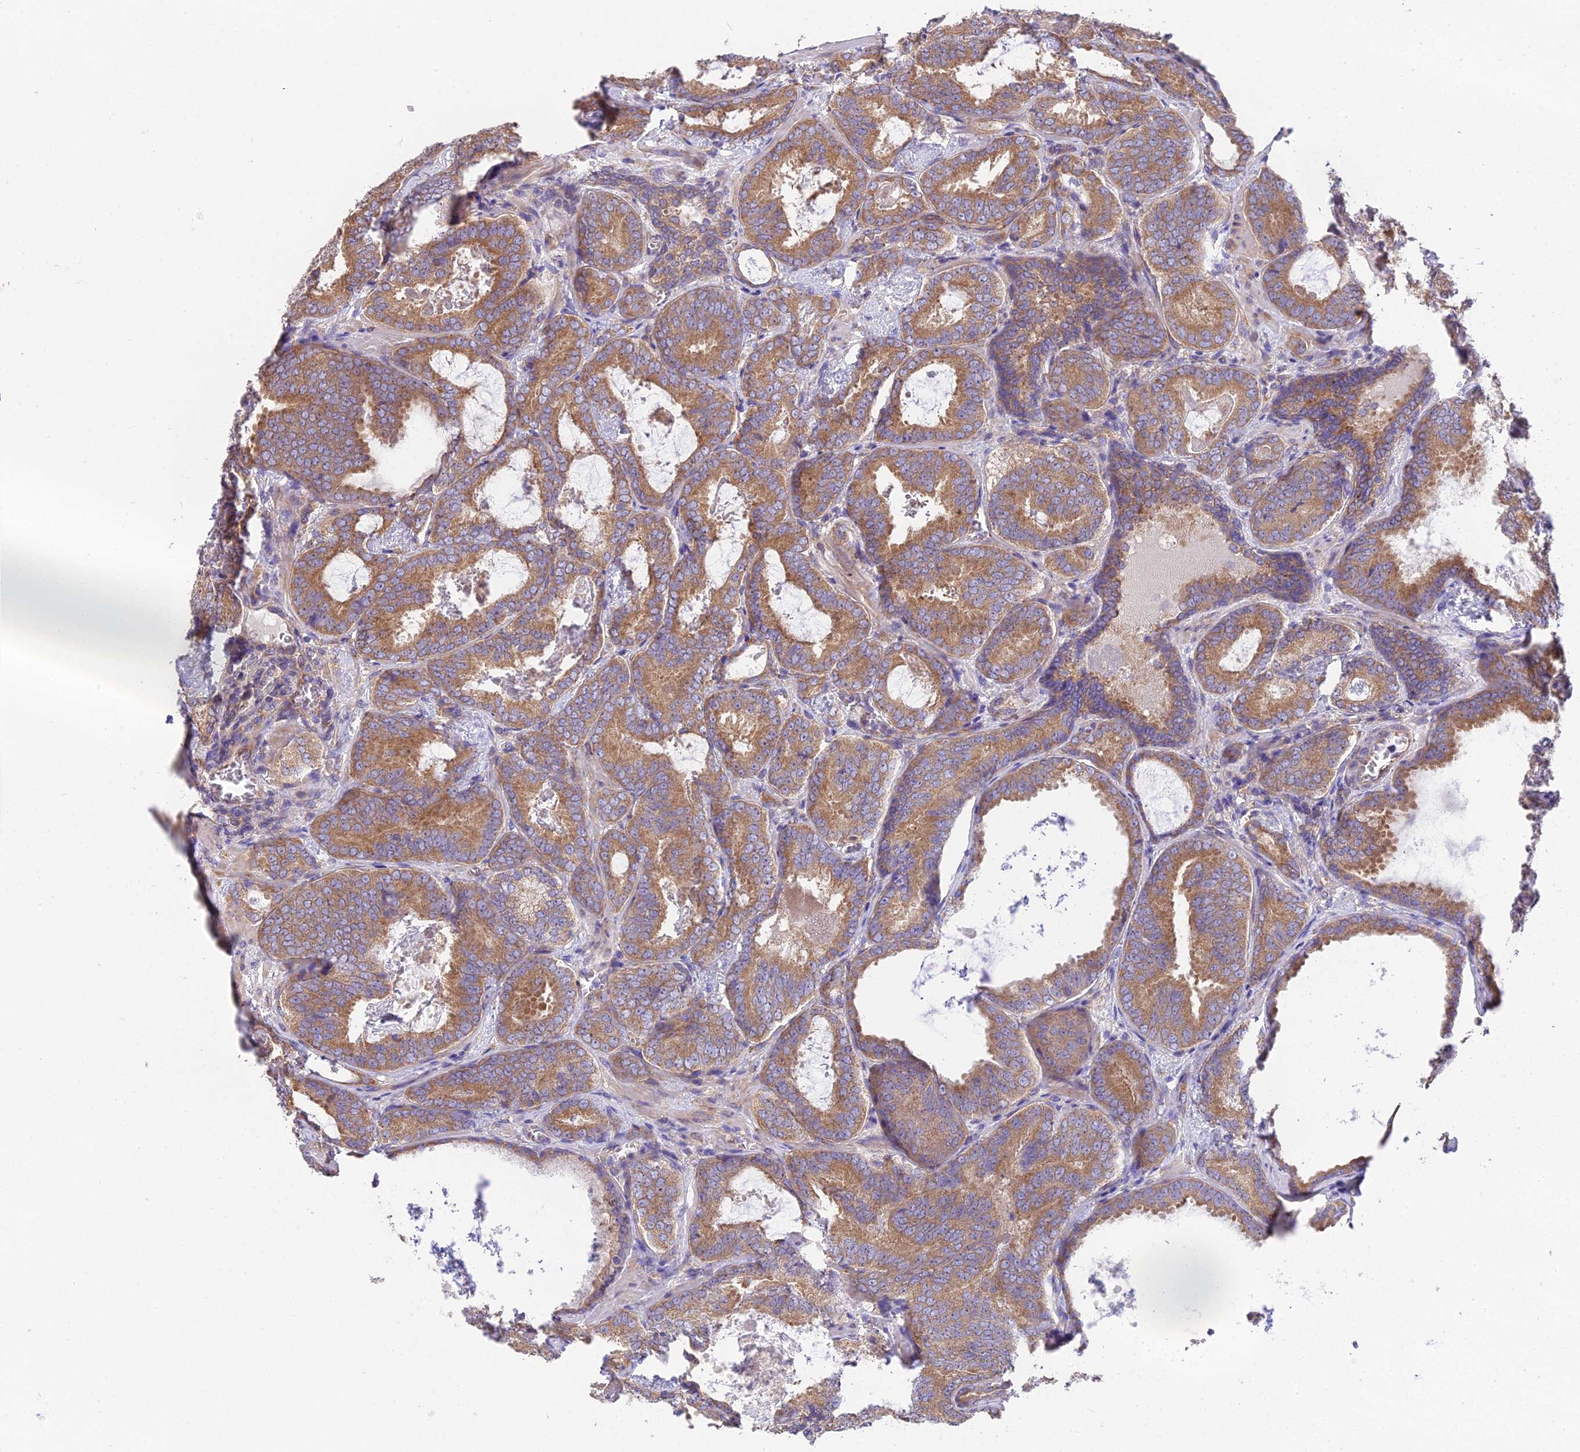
{"staining": {"intensity": "moderate", "quantity": ">75%", "location": "cytoplasmic/membranous"}, "tissue": "prostate cancer", "cell_type": "Tumor cells", "image_type": "cancer", "snomed": [{"axis": "morphology", "description": "Adenocarcinoma, Low grade"}, {"axis": "topography", "description": "Prostate"}], "caption": "A photomicrograph of human prostate cancer stained for a protein displays moderate cytoplasmic/membranous brown staining in tumor cells.", "gene": "BLOC1S4", "patient": {"sex": "male", "age": 60}}